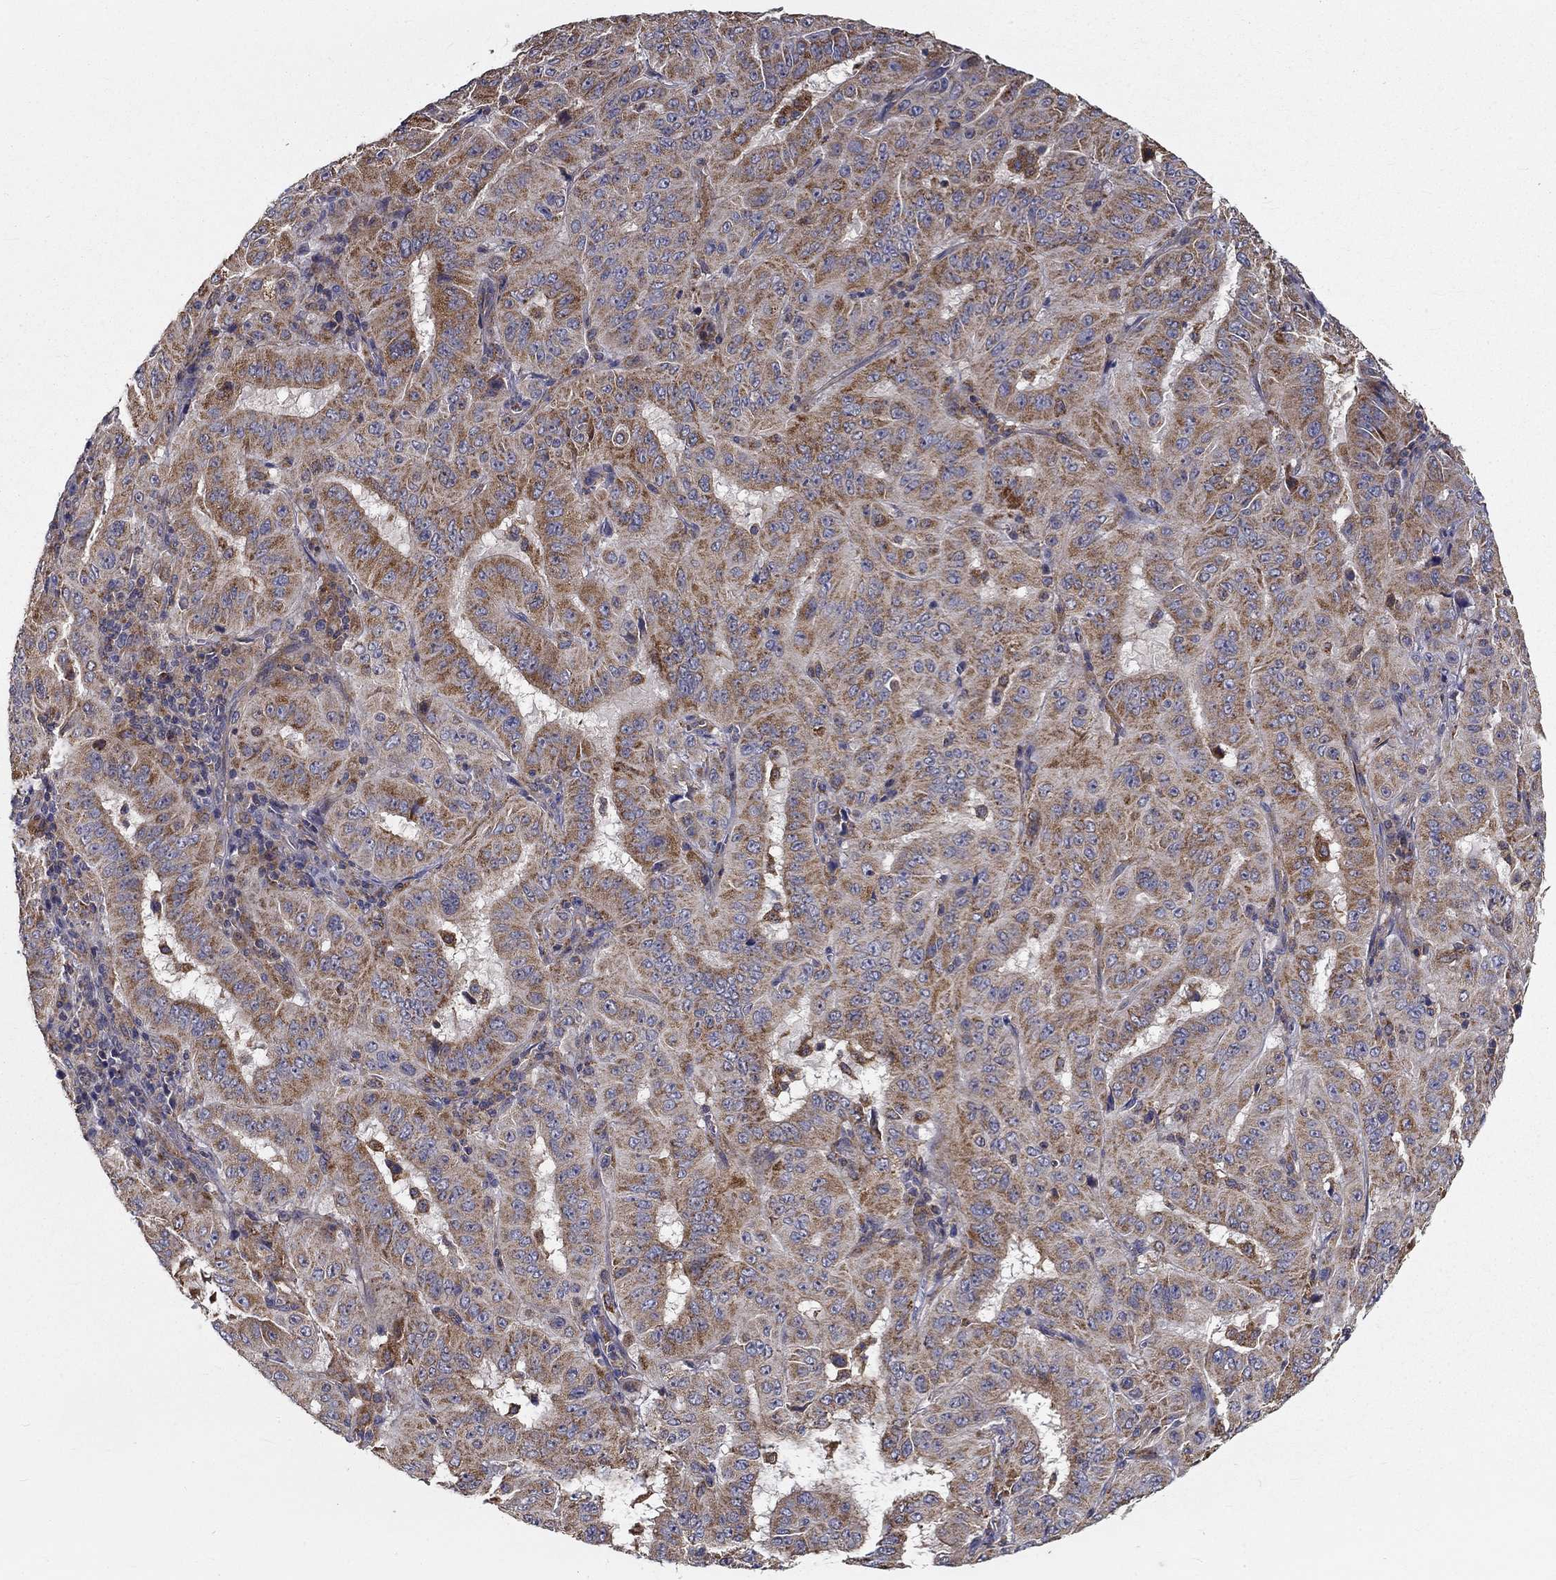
{"staining": {"intensity": "moderate", "quantity": "25%-75%", "location": "cytoplasmic/membranous"}, "tissue": "pancreatic cancer", "cell_type": "Tumor cells", "image_type": "cancer", "snomed": [{"axis": "morphology", "description": "Adenocarcinoma, NOS"}, {"axis": "topography", "description": "Pancreas"}], "caption": "The histopathology image displays a brown stain indicating the presence of a protein in the cytoplasmic/membranous of tumor cells in pancreatic cancer. The staining is performed using DAB brown chromogen to label protein expression. The nuclei are counter-stained blue using hematoxylin.", "gene": "ALDH4A1", "patient": {"sex": "male", "age": 63}}